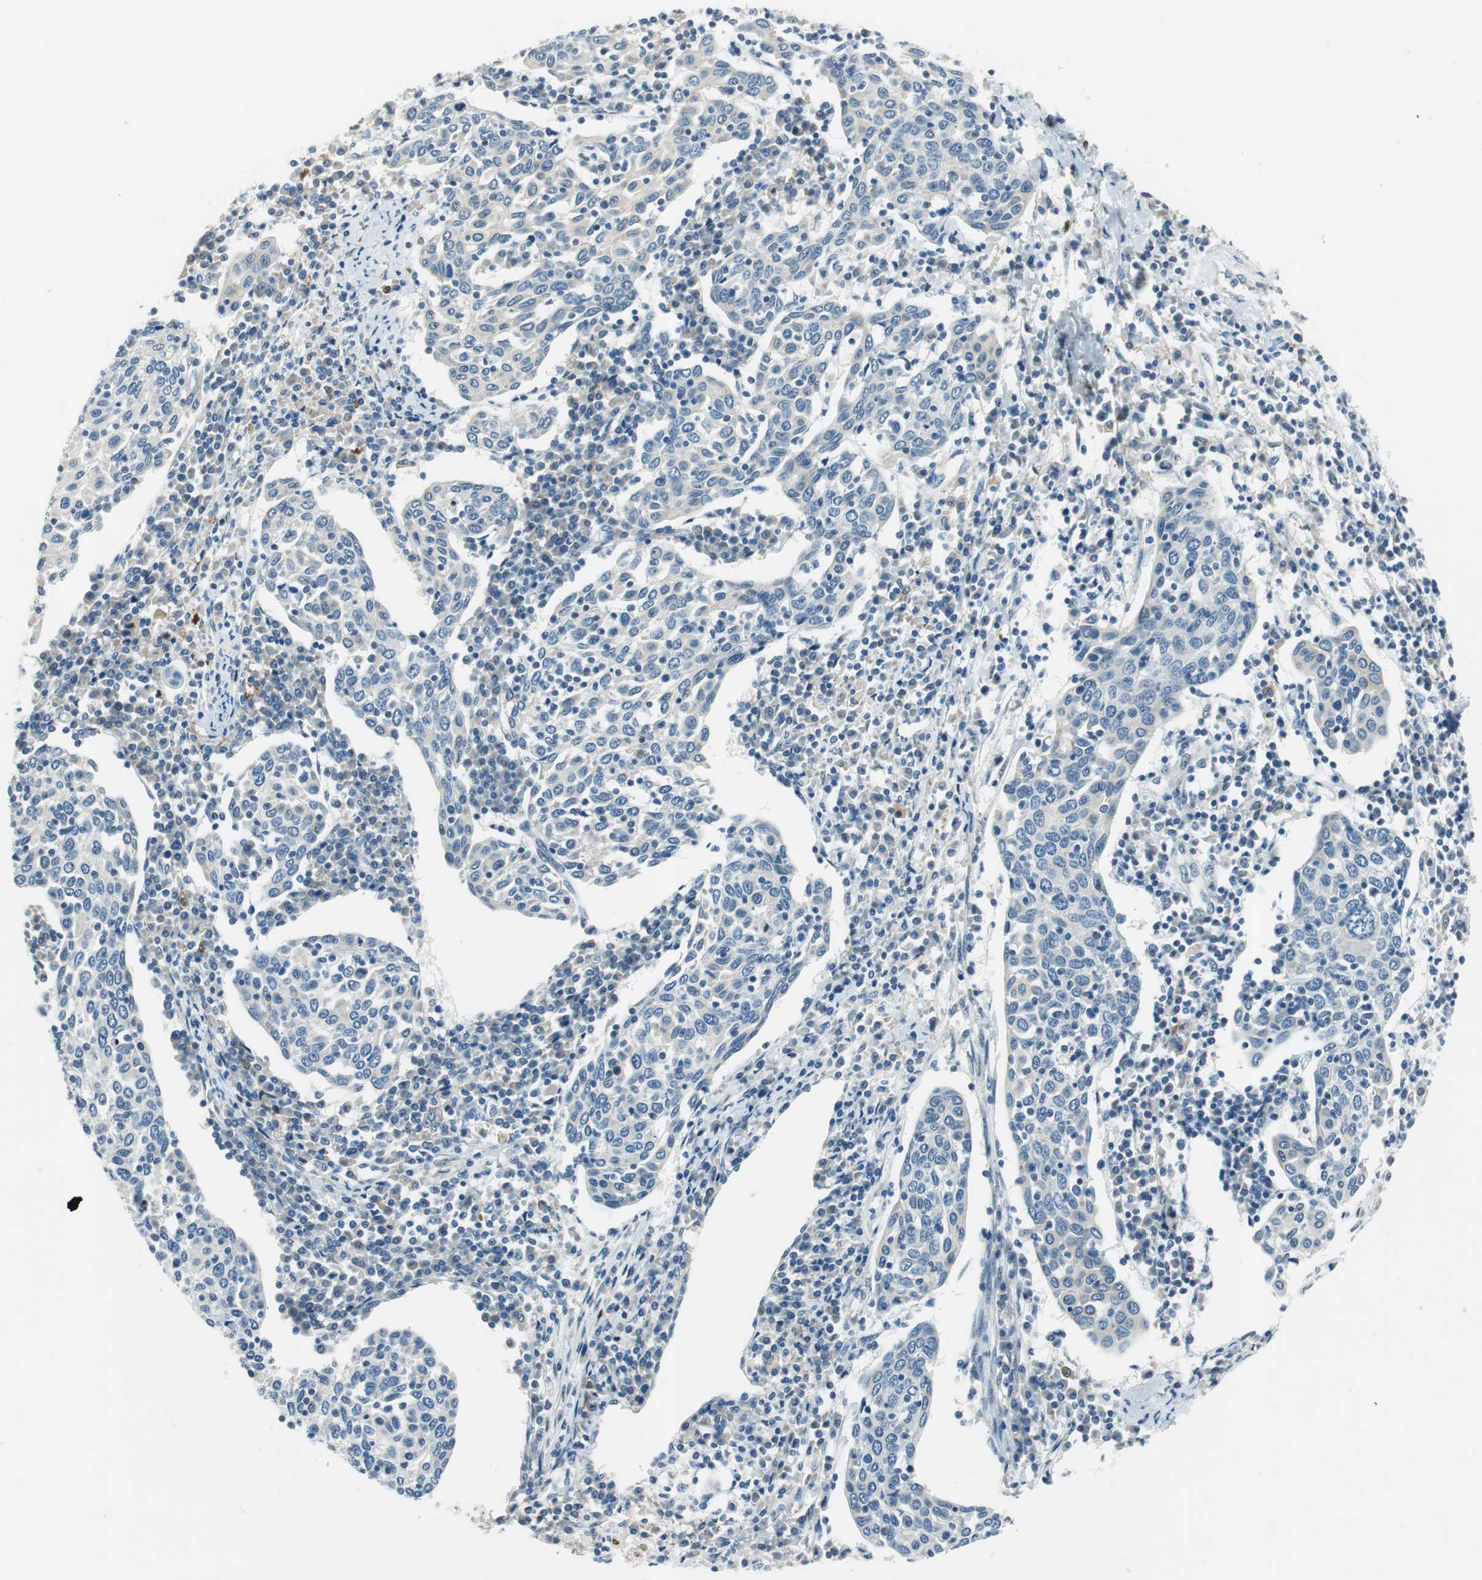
{"staining": {"intensity": "negative", "quantity": "none", "location": "none"}, "tissue": "cervical cancer", "cell_type": "Tumor cells", "image_type": "cancer", "snomed": [{"axis": "morphology", "description": "Squamous cell carcinoma, NOS"}, {"axis": "topography", "description": "Cervix"}], "caption": "The photomicrograph exhibits no staining of tumor cells in cervical squamous cell carcinoma.", "gene": "ME1", "patient": {"sex": "female", "age": 40}}